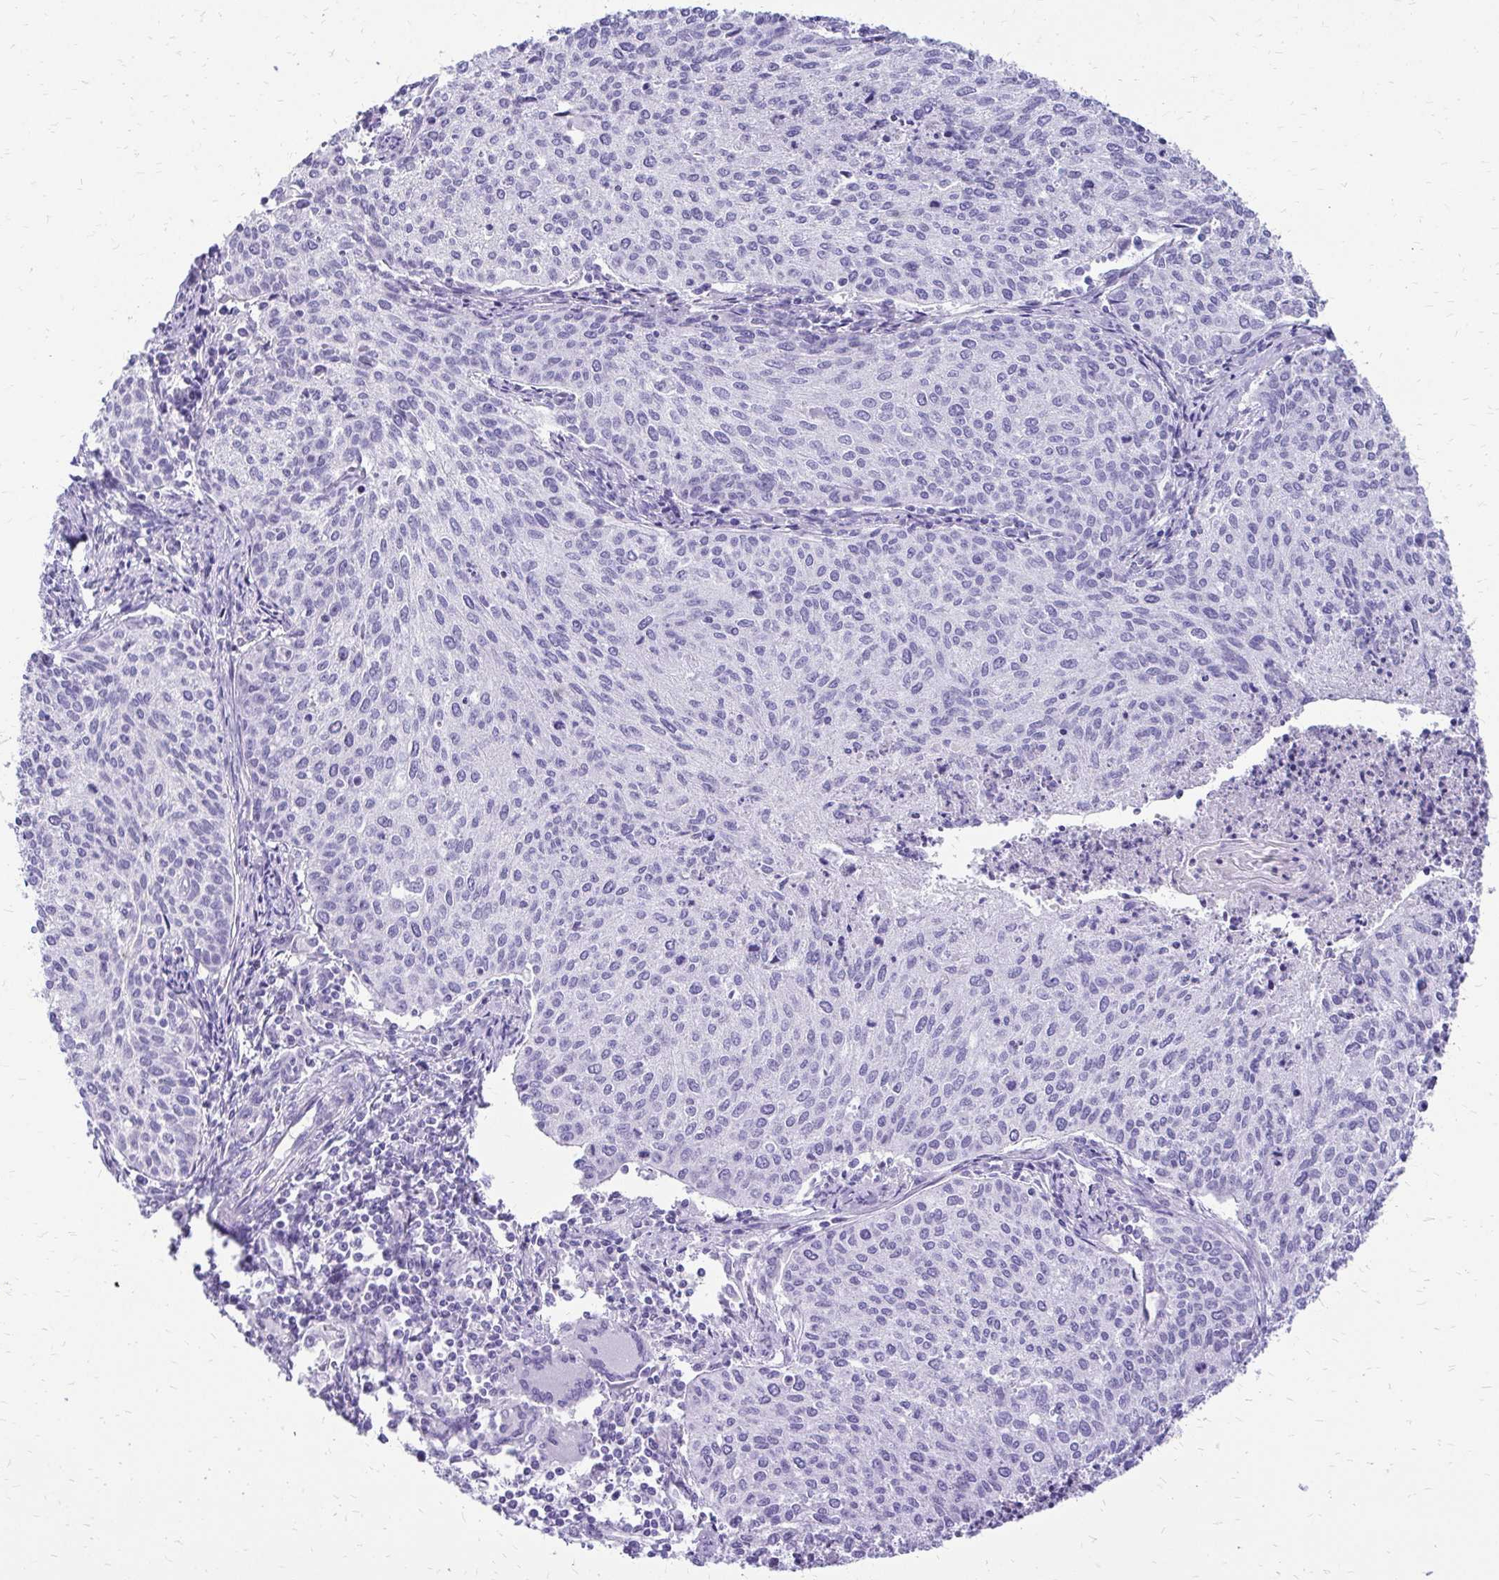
{"staining": {"intensity": "negative", "quantity": "none", "location": "none"}, "tissue": "cervical cancer", "cell_type": "Tumor cells", "image_type": "cancer", "snomed": [{"axis": "morphology", "description": "Squamous cell carcinoma, NOS"}, {"axis": "topography", "description": "Cervix"}], "caption": "Immunohistochemistry (IHC) micrograph of neoplastic tissue: human cervical cancer stained with DAB exhibits no significant protein staining in tumor cells.", "gene": "SLC32A1", "patient": {"sex": "female", "age": 38}}